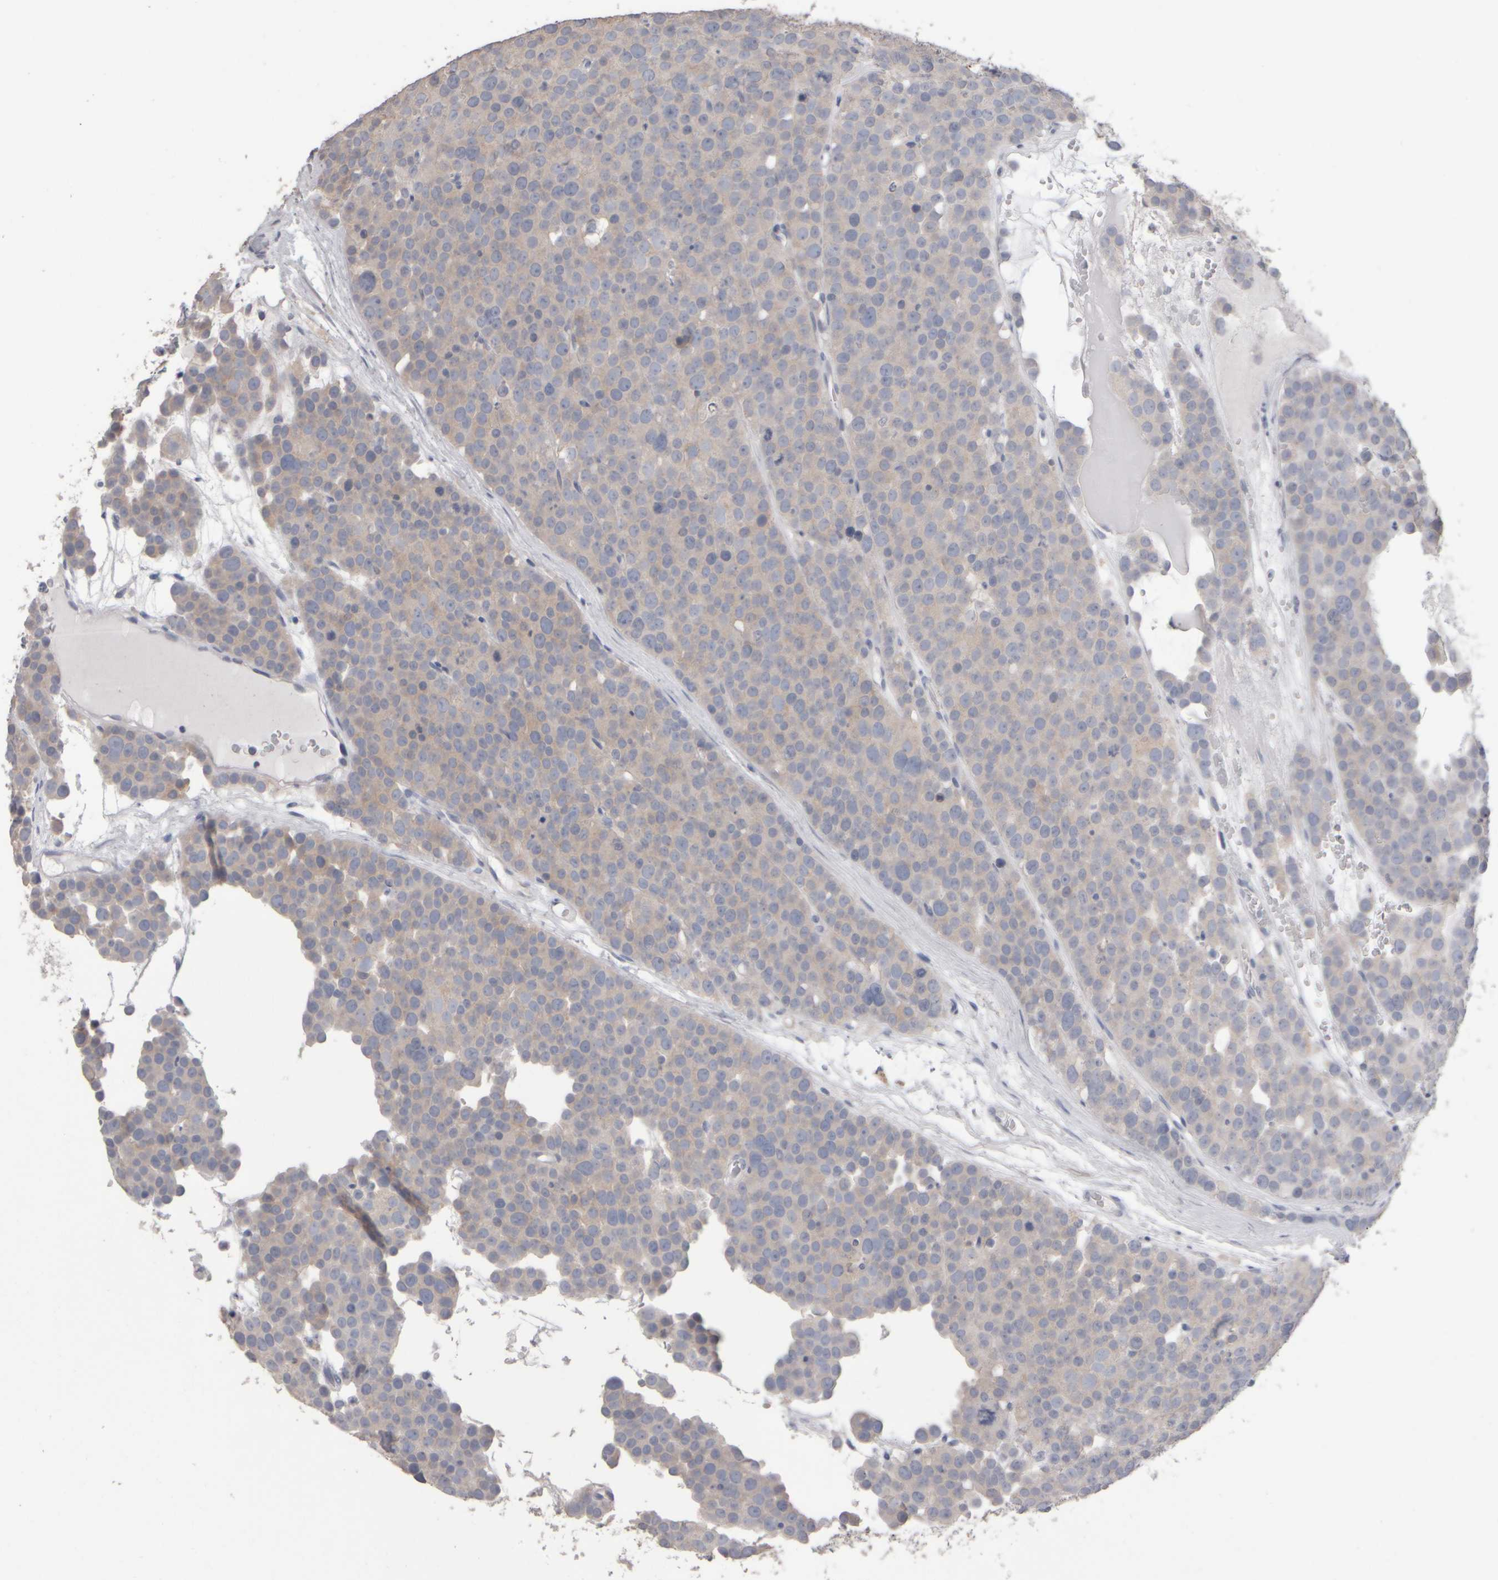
{"staining": {"intensity": "negative", "quantity": "none", "location": "none"}, "tissue": "testis cancer", "cell_type": "Tumor cells", "image_type": "cancer", "snomed": [{"axis": "morphology", "description": "Seminoma, NOS"}, {"axis": "topography", "description": "Testis"}], "caption": "Histopathology image shows no protein positivity in tumor cells of testis cancer tissue.", "gene": "EPHX2", "patient": {"sex": "male", "age": 71}}